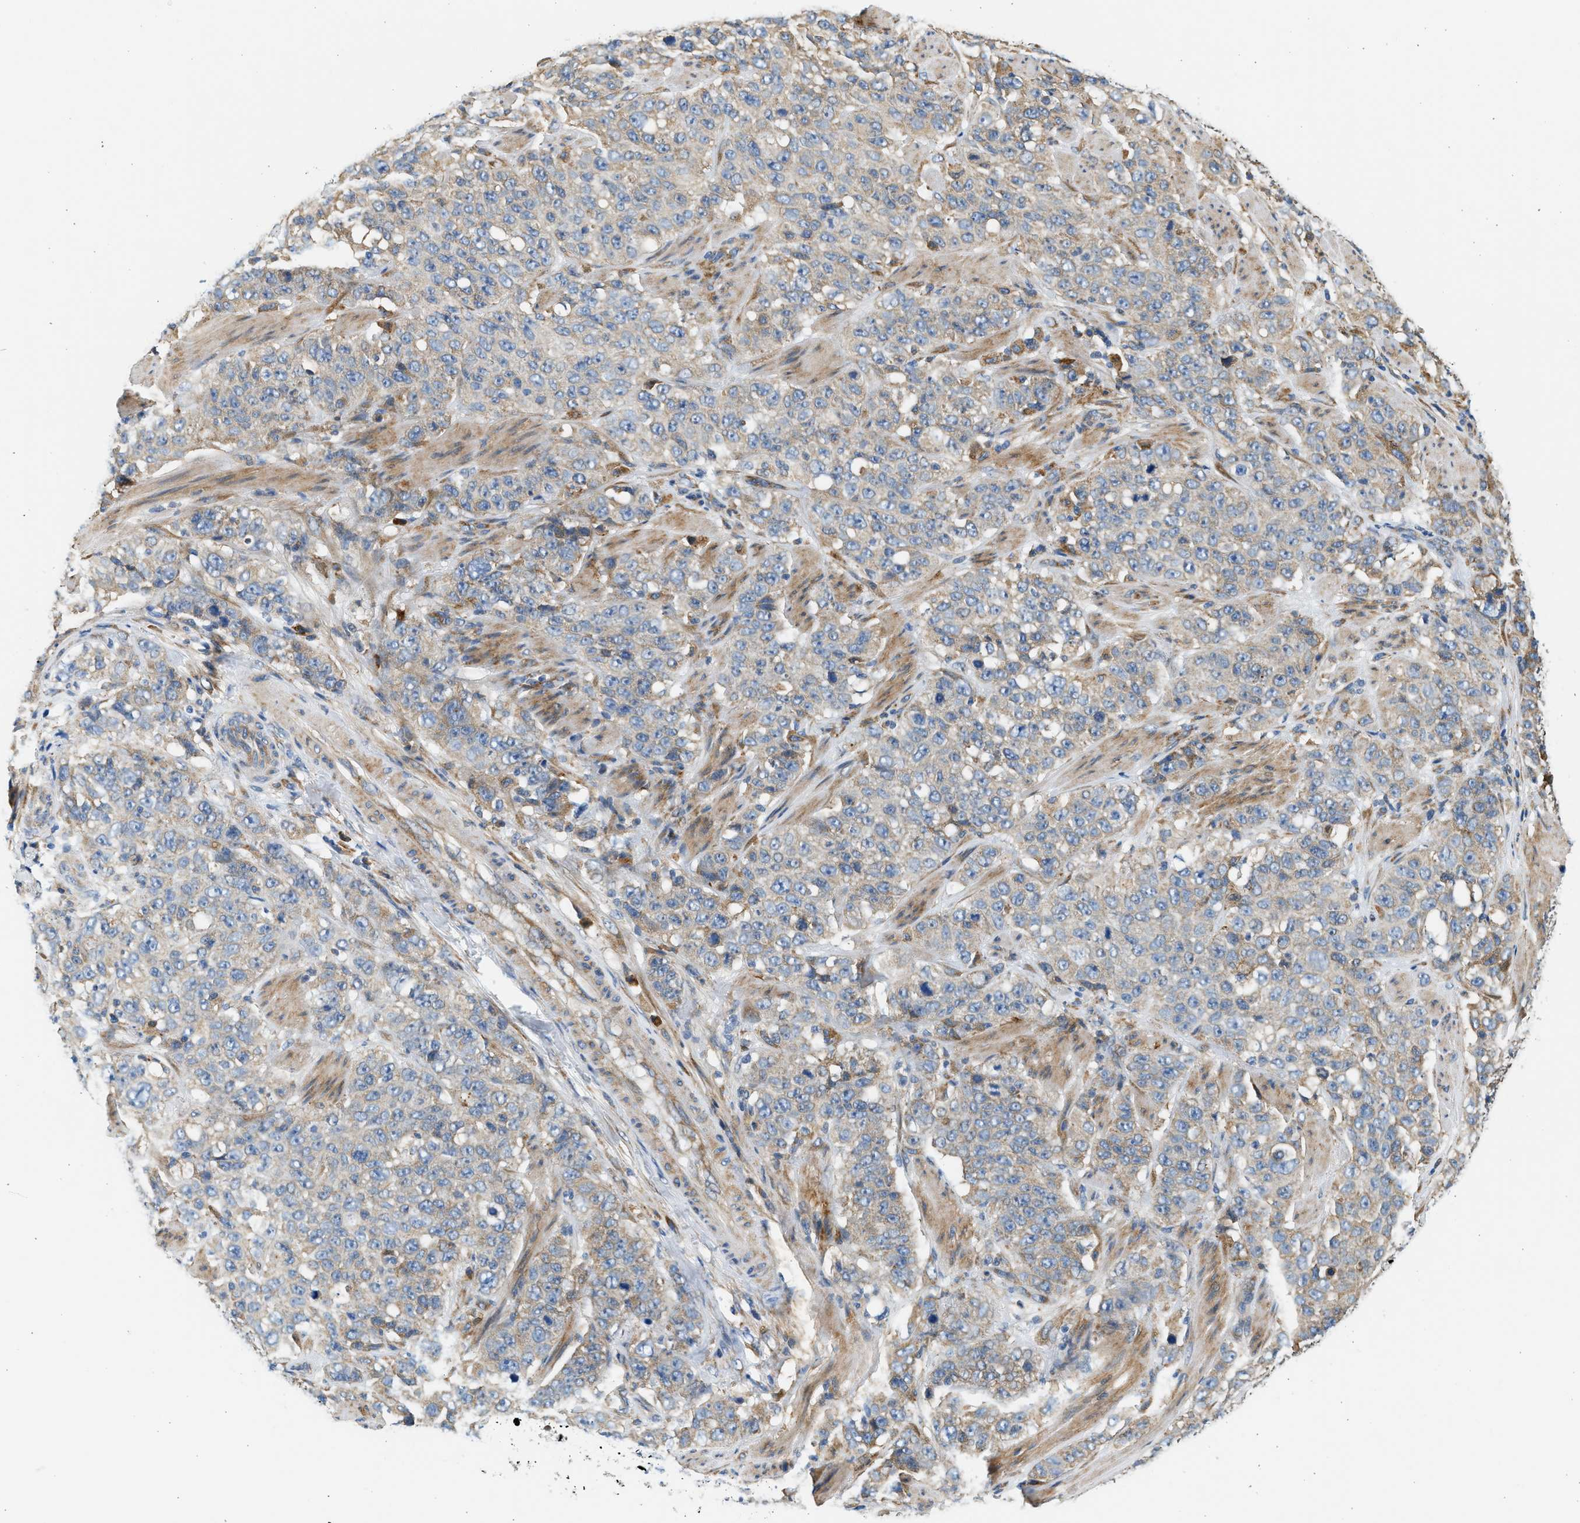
{"staining": {"intensity": "moderate", "quantity": "25%-75%", "location": "cytoplasmic/membranous"}, "tissue": "stomach cancer", "cell_type": "Tumor cells", "image_type": "cancer", "snomed": [{"axis": "morphology", "description": "Adenocarcinoma, NOS"}, {"axis": "topography", "description": "Stomach"}], "caption": "This is an image of immunohistochemistry staining of stomach cancer (adenocarcinoma), which shows moderate expression in the cytoplasmic/membranous of tumor cells.", "gene": "CNTN6", "patient": {"sex": "male", "age": 48}}